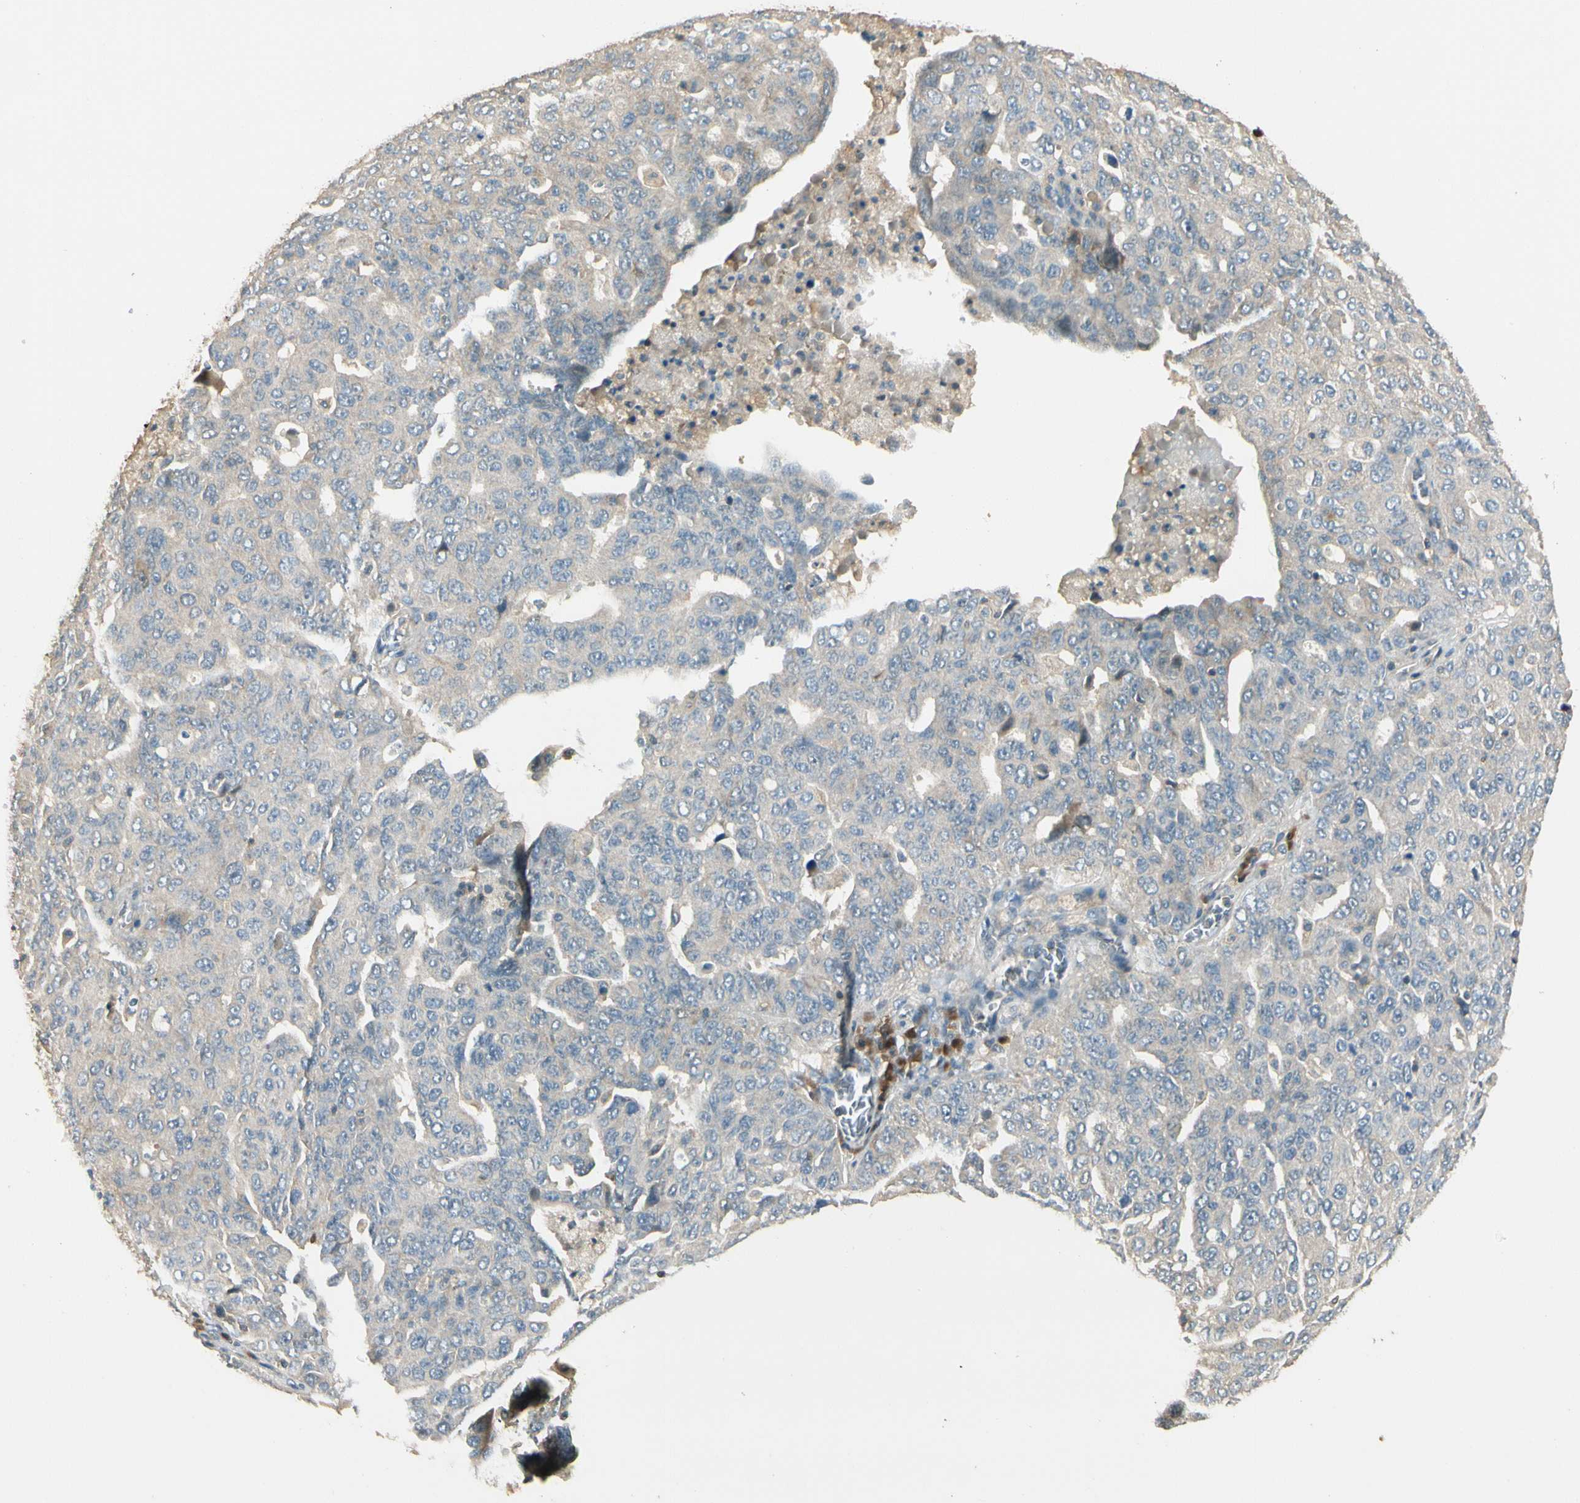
{"staining": {"intensity": "weak", "quantity": "25%-75%", "location": "cytoplasmic/membranous"}, "tissue": "ovarian cancer", "cell_type": "Tumor cells", "image_type": "cancer", "snomed": [{"axis": "morphology", "description": "Carcinoma, endometroid"}, {"axis": "topography", "description": "Ovary"}], "caption": "A micrograph of human ovarian cancer (endometroid carcinoma) stained for a protein demonstrates weak cytoplasmic/membranous brown staining in tumor cells.", "gene": "PLXNA1", "patient": {"sex": "female", "age": 62}}